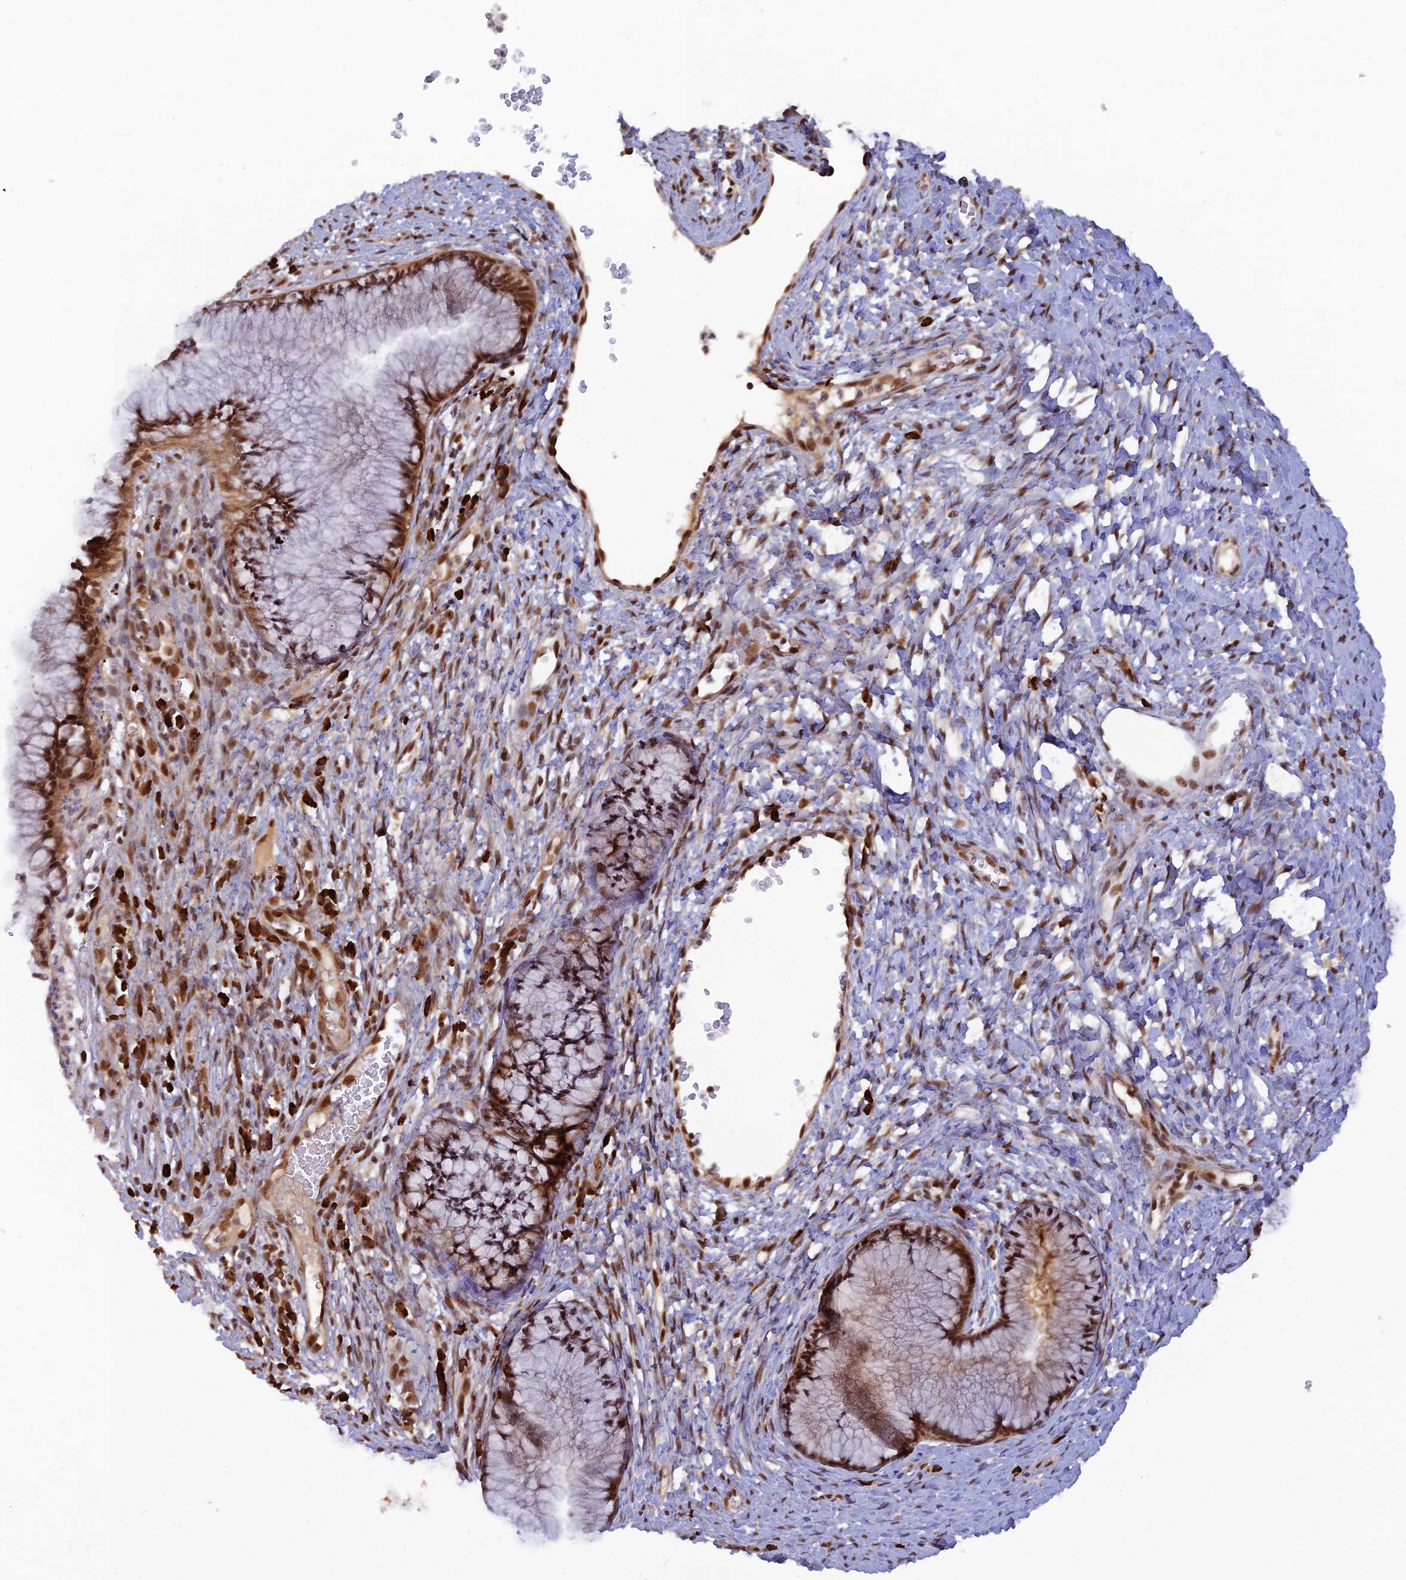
{"staining": {"intensity": "weak", "quantity": "25%-75%", "location": "nuclear"}, "tissue": "cervix", "cell_type": "Glandular cells", "image_type": "normal", "snomed": [{"axis": "morphology", "description": "Normal tissue, NOS"}, {"axis": "topography", "description": "Cervix"}], "caption": "A histopathology image showing weak nuclear positivity in approximately 25%-75% of glandular cells in normal cervix, as visualized by brown immunohistochemical staining.", "gene": "ZNF565", "patient": {"sex": "female", "age": 42}}